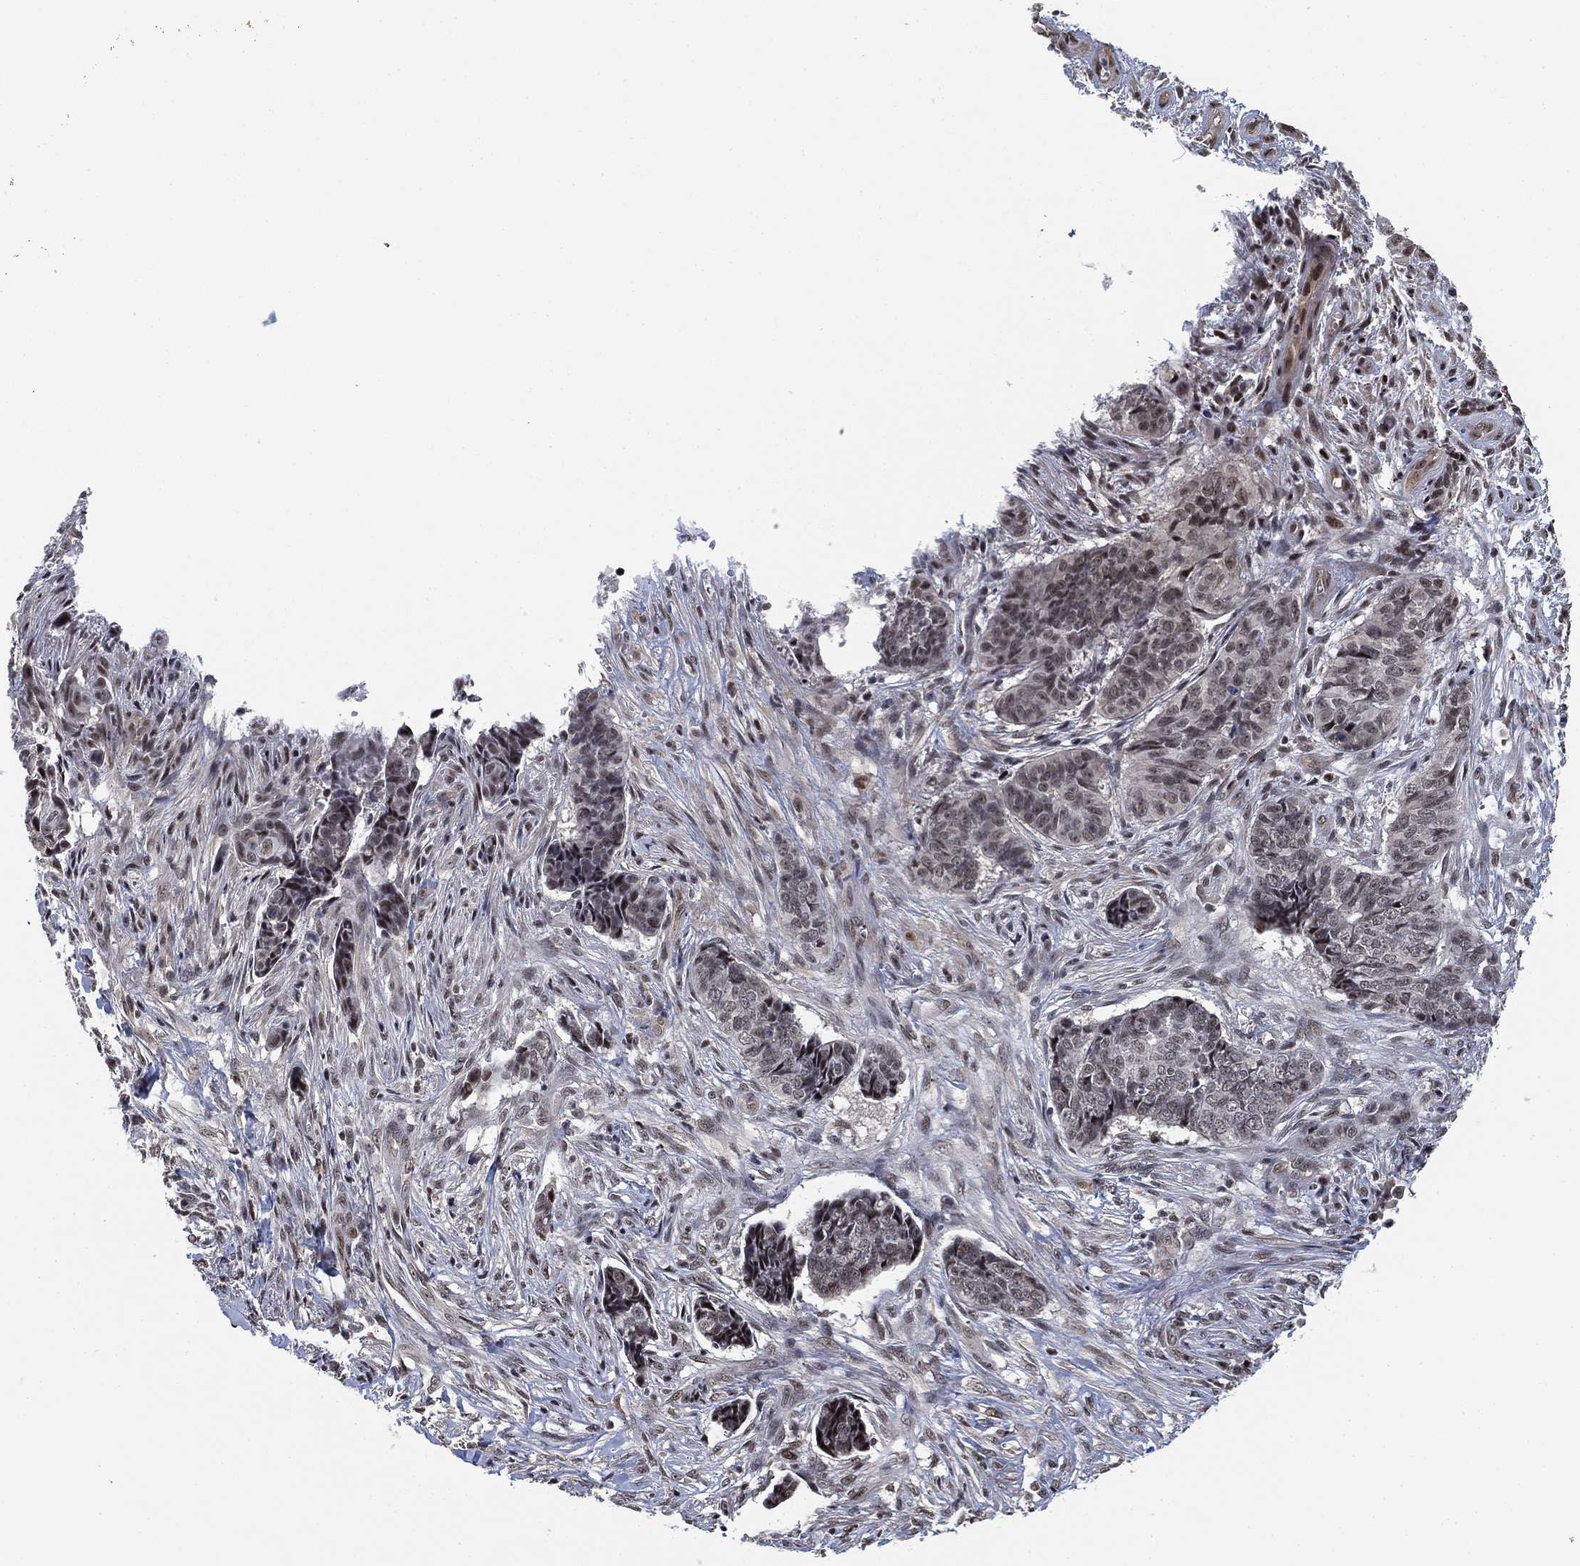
{"staining": {"intensity": "negative", "quantity": "none", "location": "none"}, "tissue": "skin cancer", "cell_type": "Tumor cells", "image_type": "cancer", "snomed": [{"axis": "morphology", "description": "Basal cell carcinoma"}, {"axis": "topography", "description": "Skin"}], "caption": "Tumor cells are negative for protein expression in human skin cancer.", "gene": "ZSCAN30", "patient": {"sex": "male", "age": 86}}